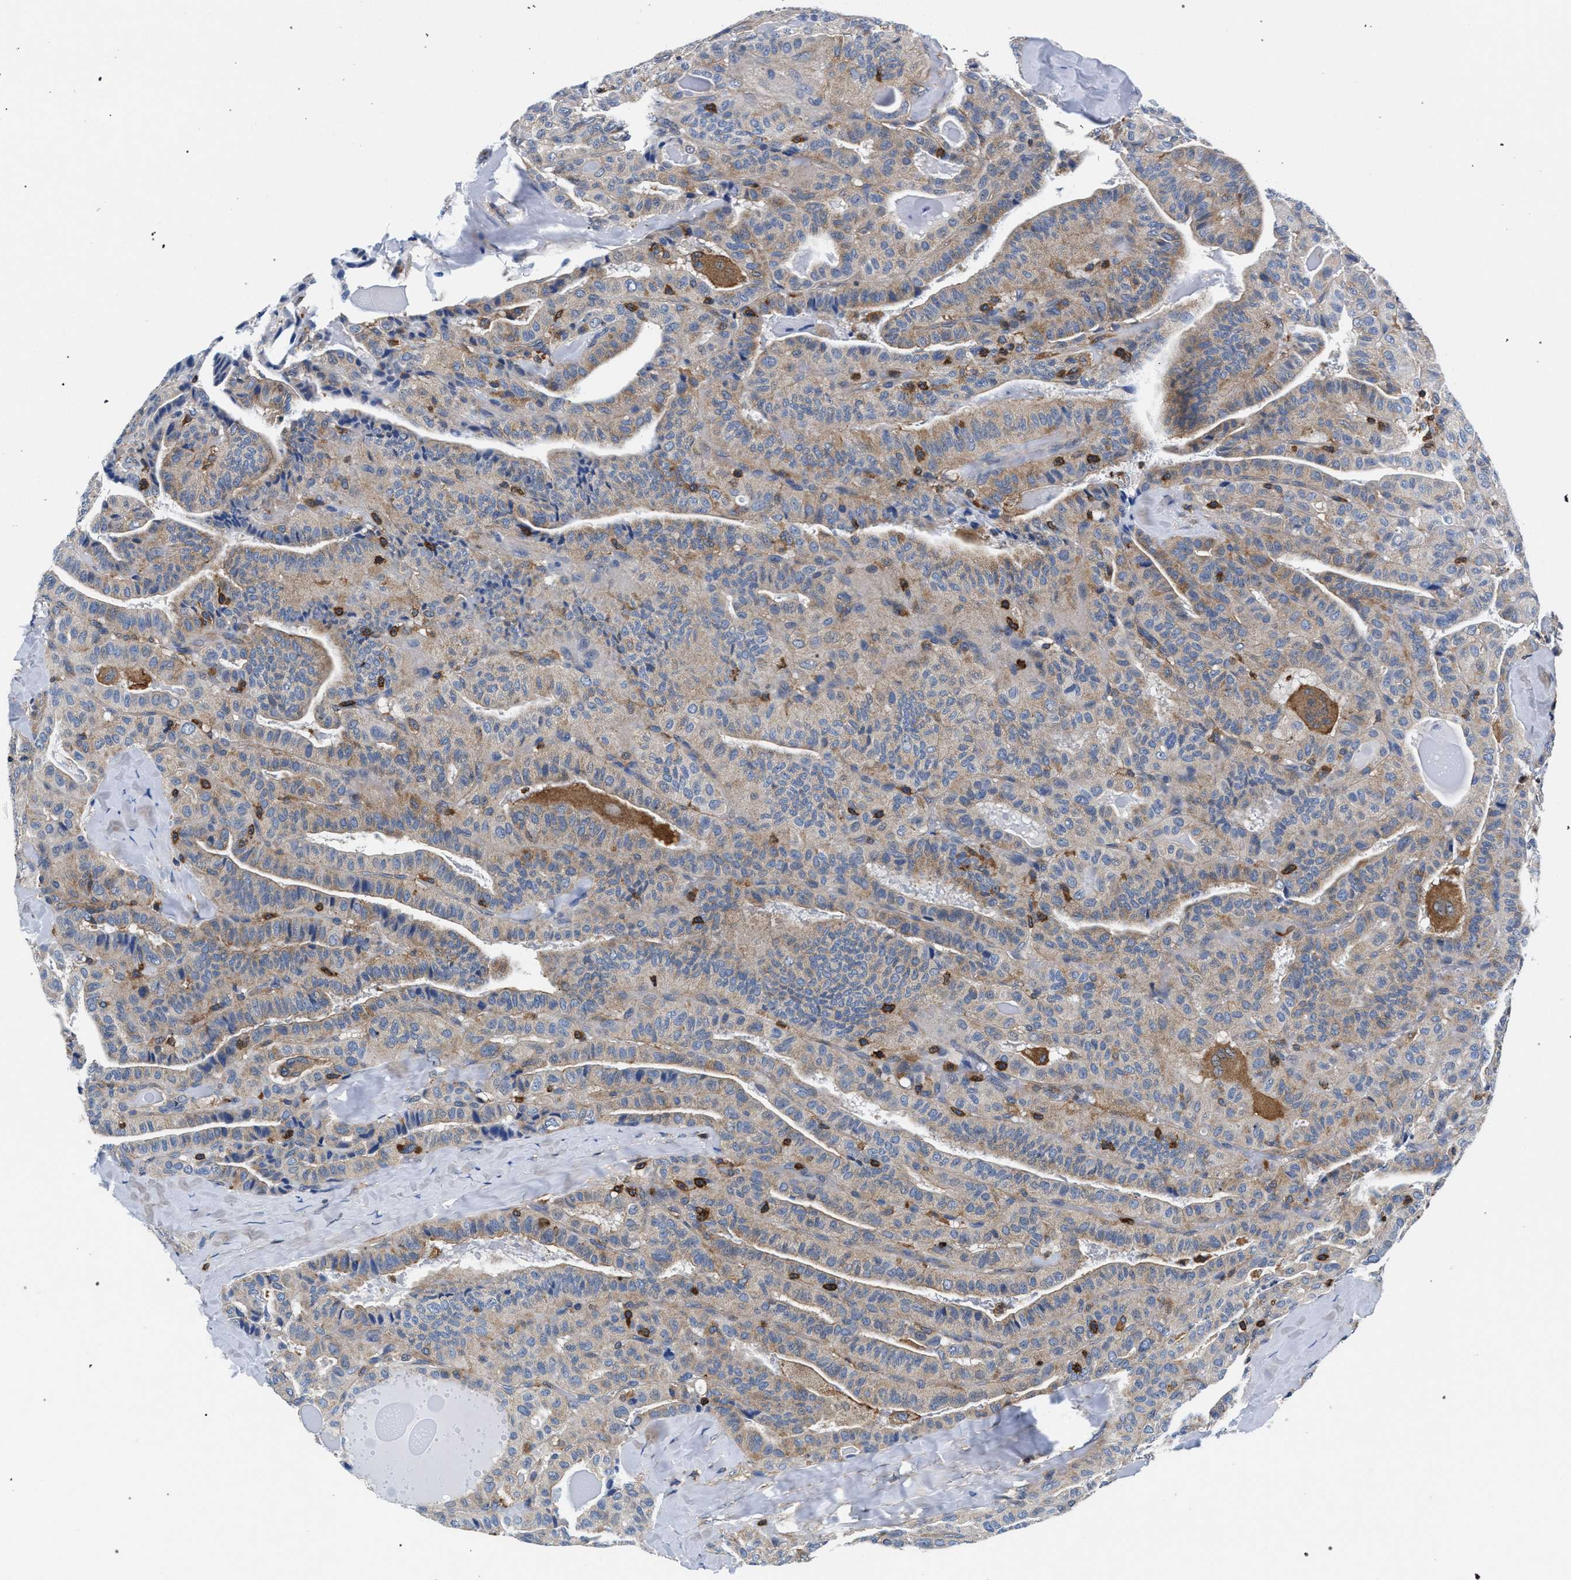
{"staining": {"intensity": "weak", "quantity": "25%-75%", "location": "cytoplasmic/membranous"}, "tissue": "thyroid cancer", "cell_type": "Tumor cells", "image_type": "cancer", "snomed": [{"axis": "morphology", "description": "Papillary adenocarcinoma, NOS"}, {"axis": "topography", "description": "Thyroid gland"}], "caption": "There is low levels of weak cytoplasmic/membranous staining in tumor cells of thyroid cancer, as demonstrated by immunohistochemical staining (brown color).", "gene": "LASP1", "patient": {"sex": "male", "age": 77}}